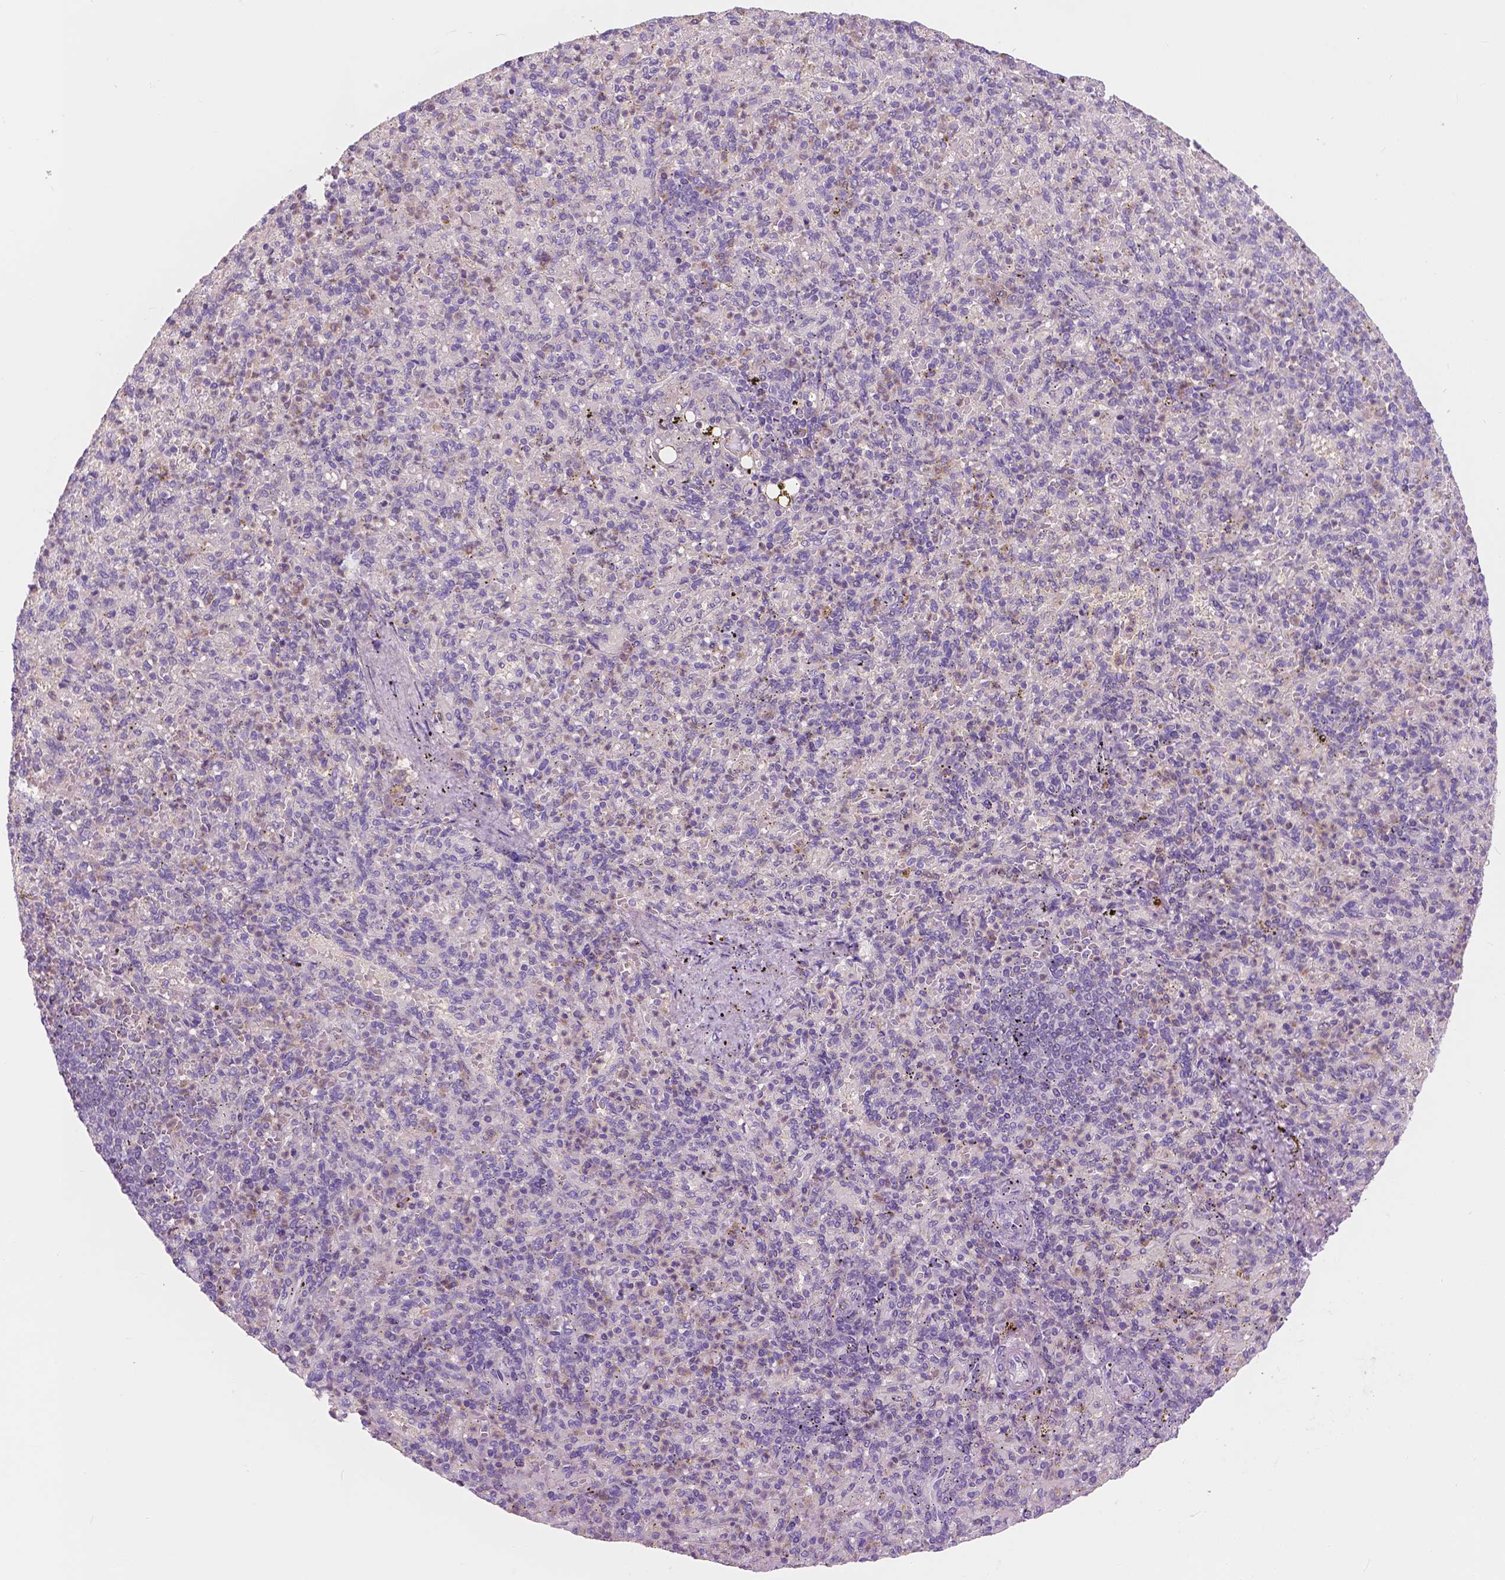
{"staining": {"intensity": "negative", "quantity": "none", "location": "none"}, "tissue": "spleen", "cell_type": "Cells in red pulp", "image_type": "normal", "snomed": [{"axis": "morphology", "description": "Normal tissue, NOS"}, {"axis": "topography", "description": "Spleen"}], "caption": "Immunohistochemical staining of unremarkable spleen demonstrates no significant positivity in cells in red pulp. Brightfield microscopy of IHC stained with DAB (3,3'-diaminobenzidine) (brown) and hematoxylin (blue), captured at high magnification.", "gene": "SEMA4A", "patient": {"sex": "female", "age": 74}}